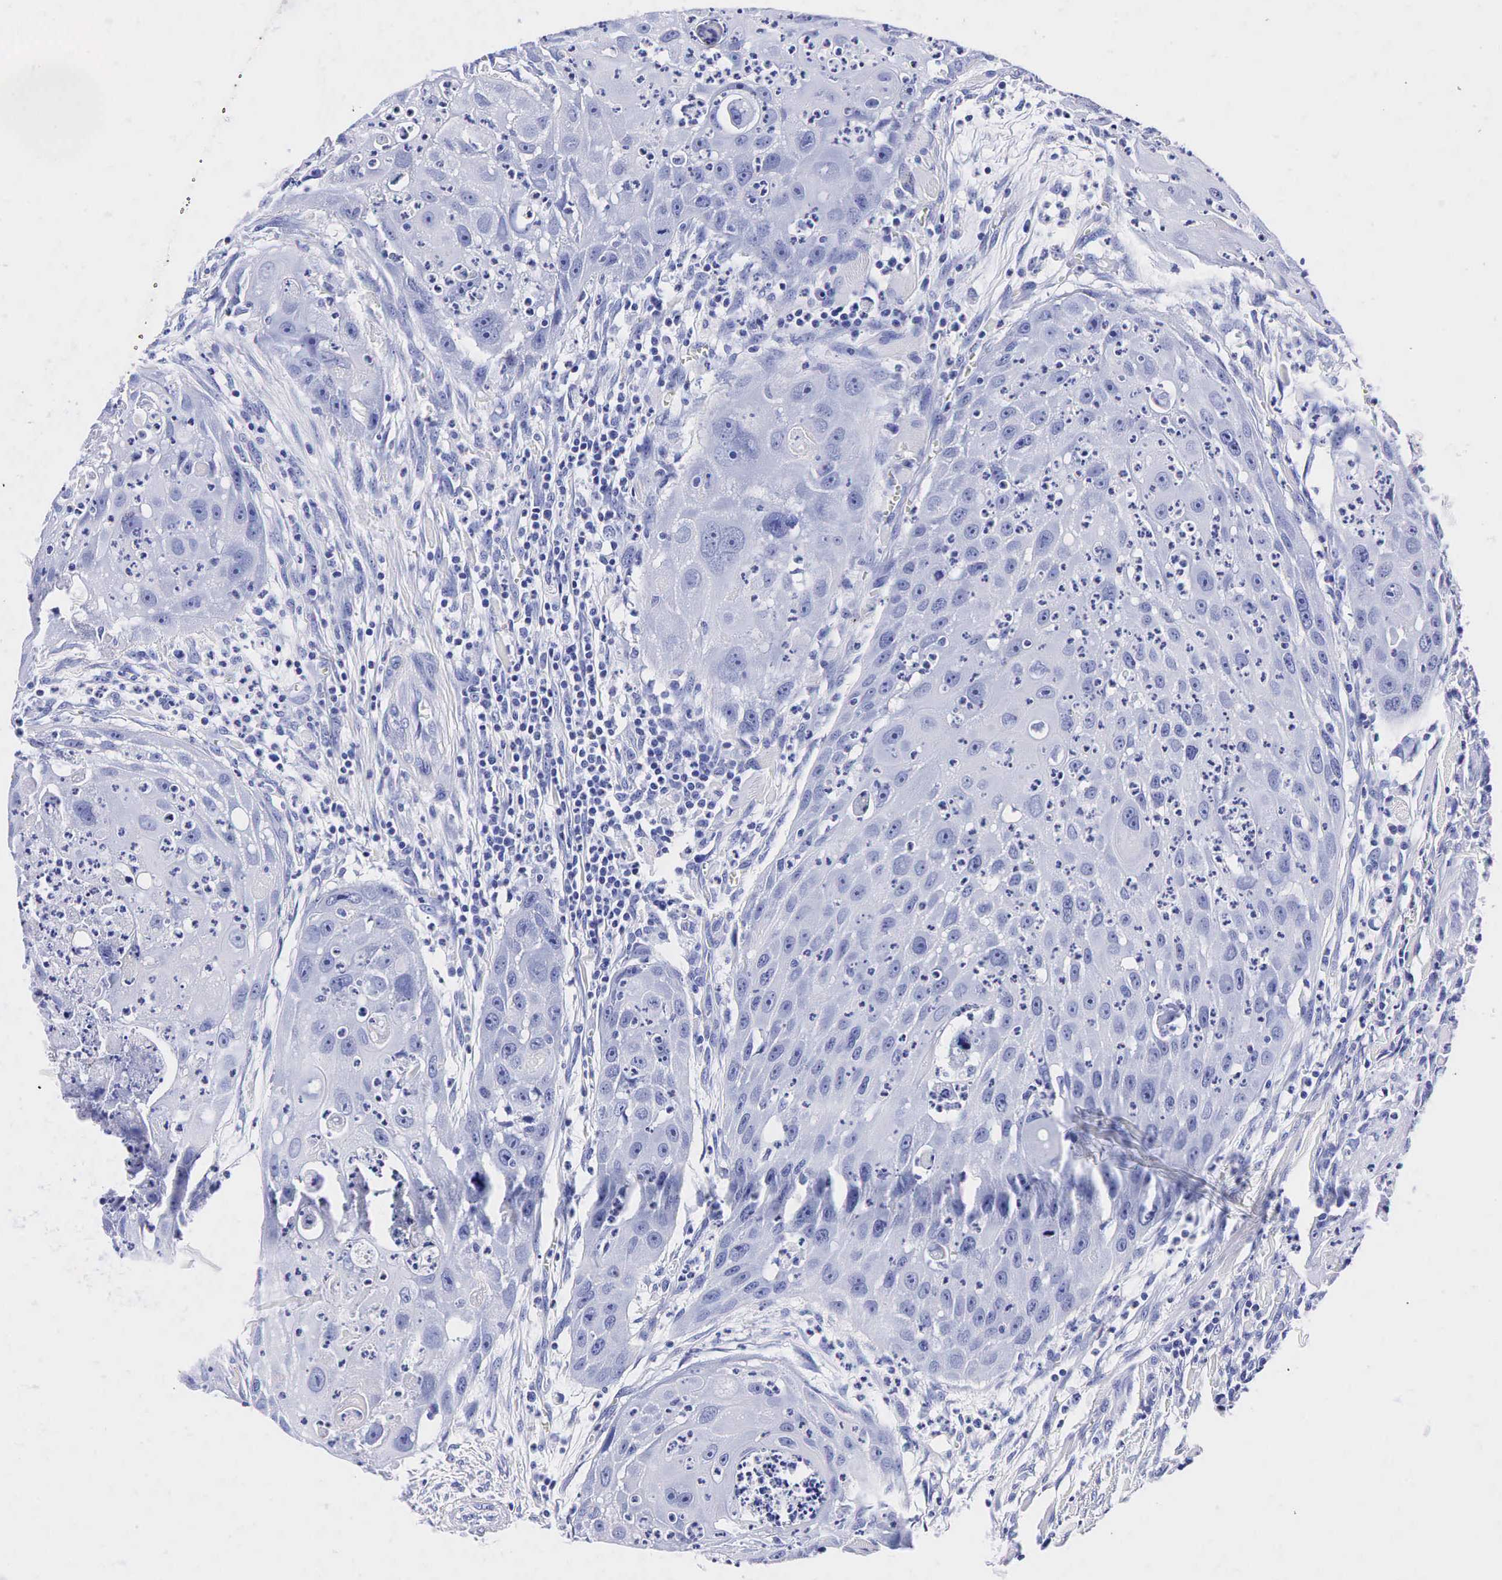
{"staining": {"intensity": "negative", "quantity": "none", "location": "none"}, "tissue": "head and neck cancer", "cell_type": "Tumor cells", "image_type": "cancer", "snomed": [{"axis": "morphology", "description": "Squamous cell carcinoma, NOS"}, {"axis": "topography", "description": "Head-Neck"}], "caption": "A photomicrograph of human squamous cell carcinoma (head and neck) is negative for staining in tumor cells.", "gene": "KLK3", "patient": {"sex": "male", "age": 64}}